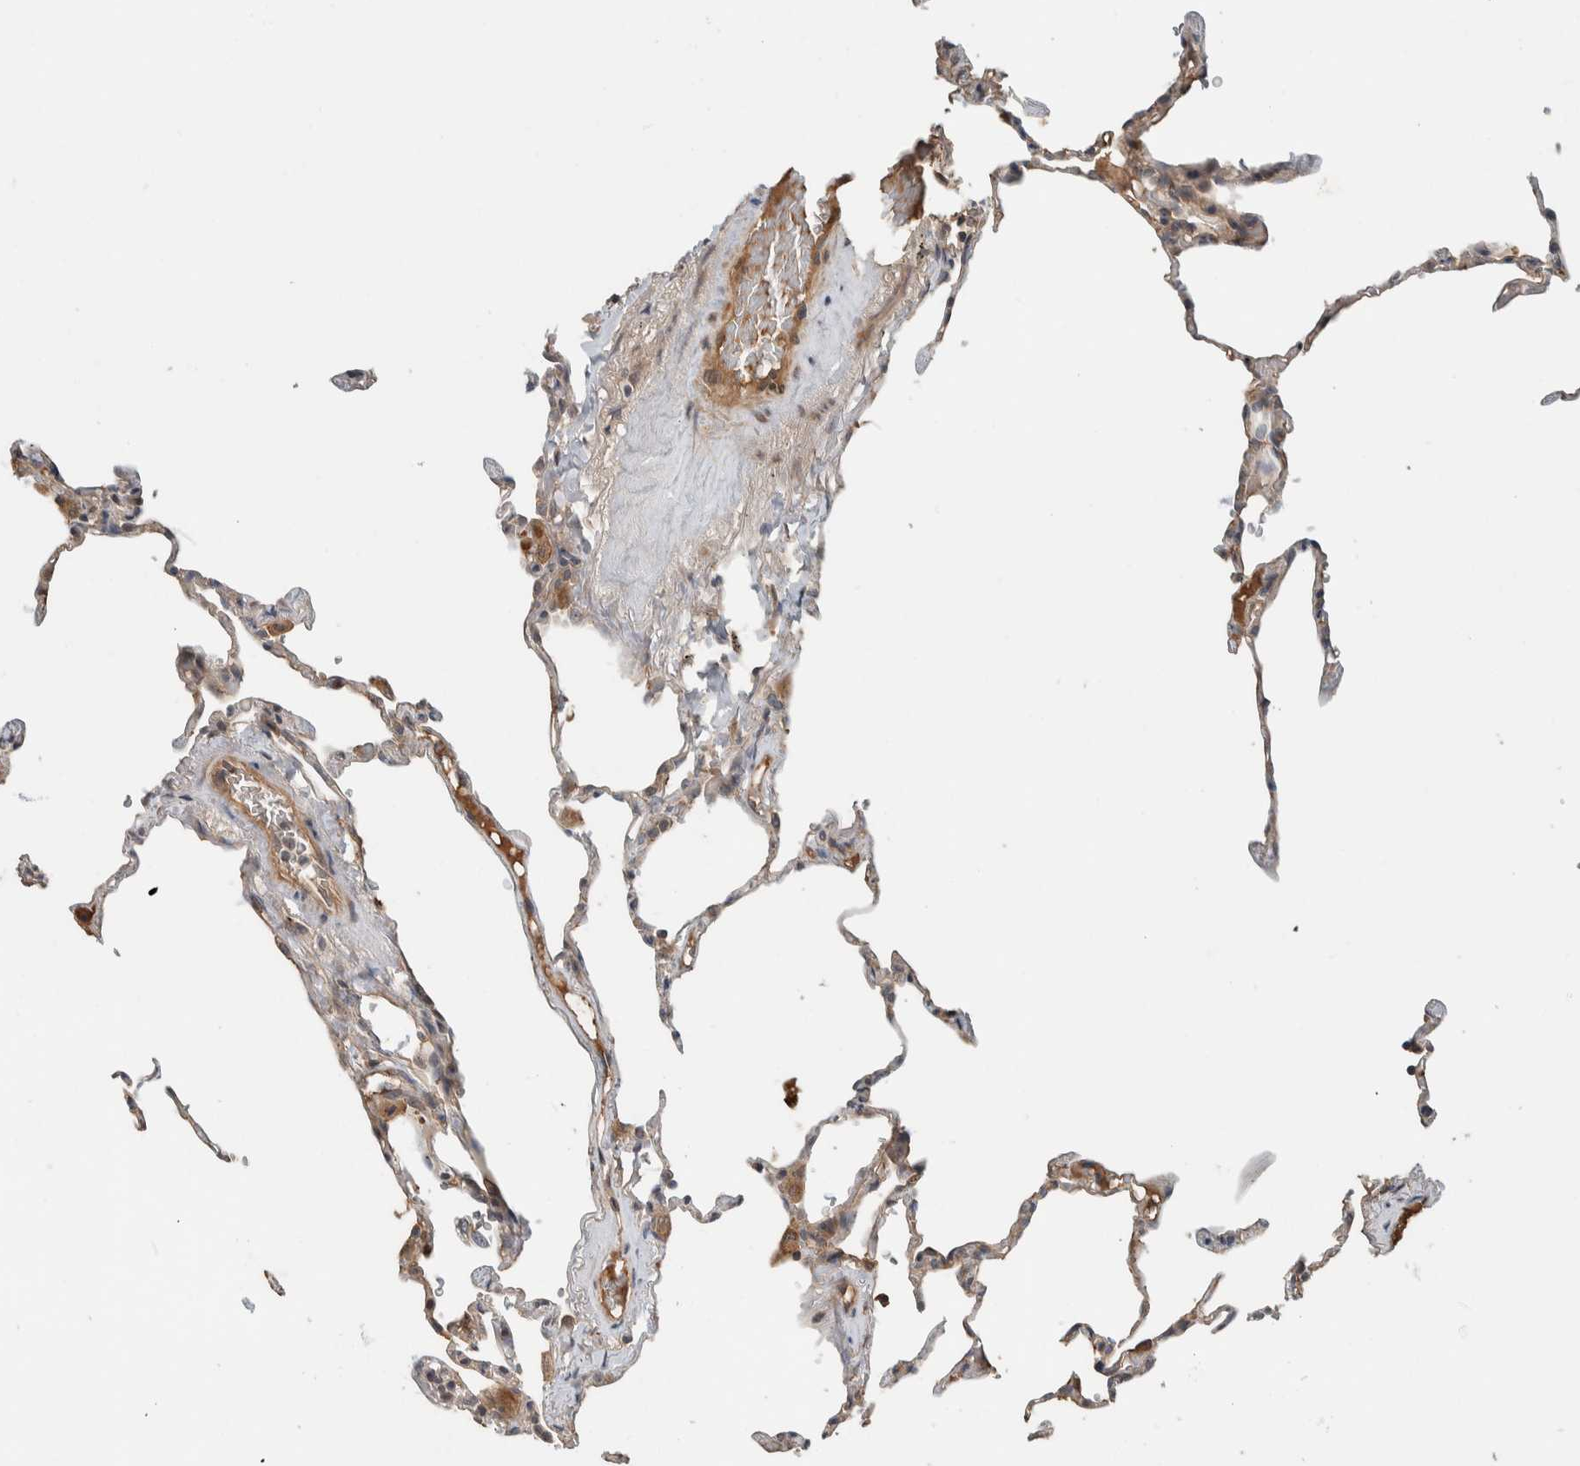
{"staining": {"intensity": "weak", "quantity": "25%-75%", "location": "cytoplasmic/membranous"}, "tissue": "lung", "cell_type": "Alveolar cells", "image_type": "normal", "snomed": [{"axis": "morphology", "description": "Normal tissue, NOS"}, {"axis": "topography", "description": "Lung"}], "caption": "Brown immunohistochemical staining in unremarkable human lung demonstrates weak cytoplasmic/membranous expression in about 25%-75% of alveolar cells.", "gene": "ARMC7", "patient": {"sex": "male", "age": 59}}